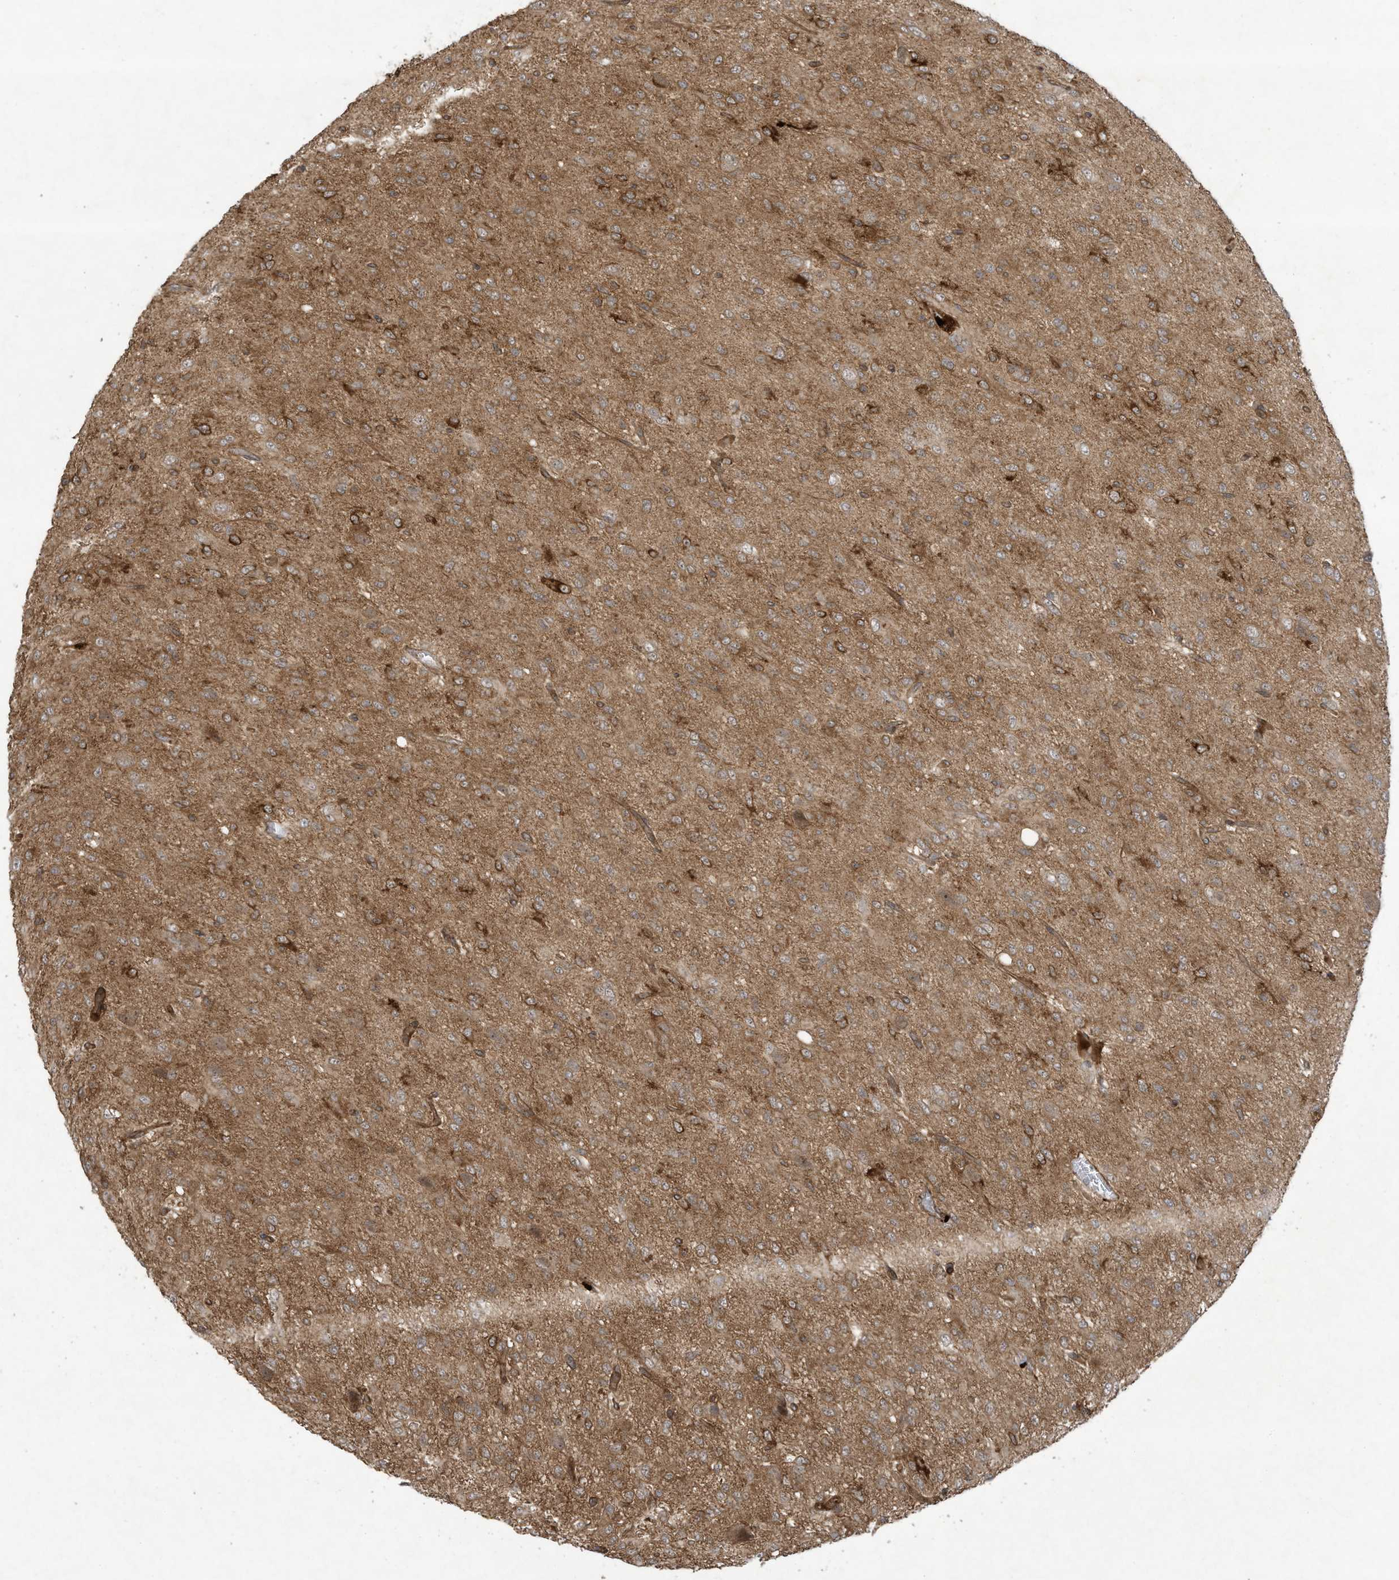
{"staining": {"intensity": "moderate", "quantity": ">75%", "location": "cytoplasmic/membranous"}, "tissue": "glioma", "cell_type": "Tumor cells", "image_type": "cancer", "snomed": [{"axis": "morphology", "description": "Glioma, malignant, High grade"}, {"axis": "topography", "description": "Brain"}], "caption": "Brown immunohistochemical staining in human glioma displays moderate cytoplasmic/membranous staining in about >75% of tumor cells.", "gene": "DDIT4", "patient": {"sex": "female", "age": 59}}